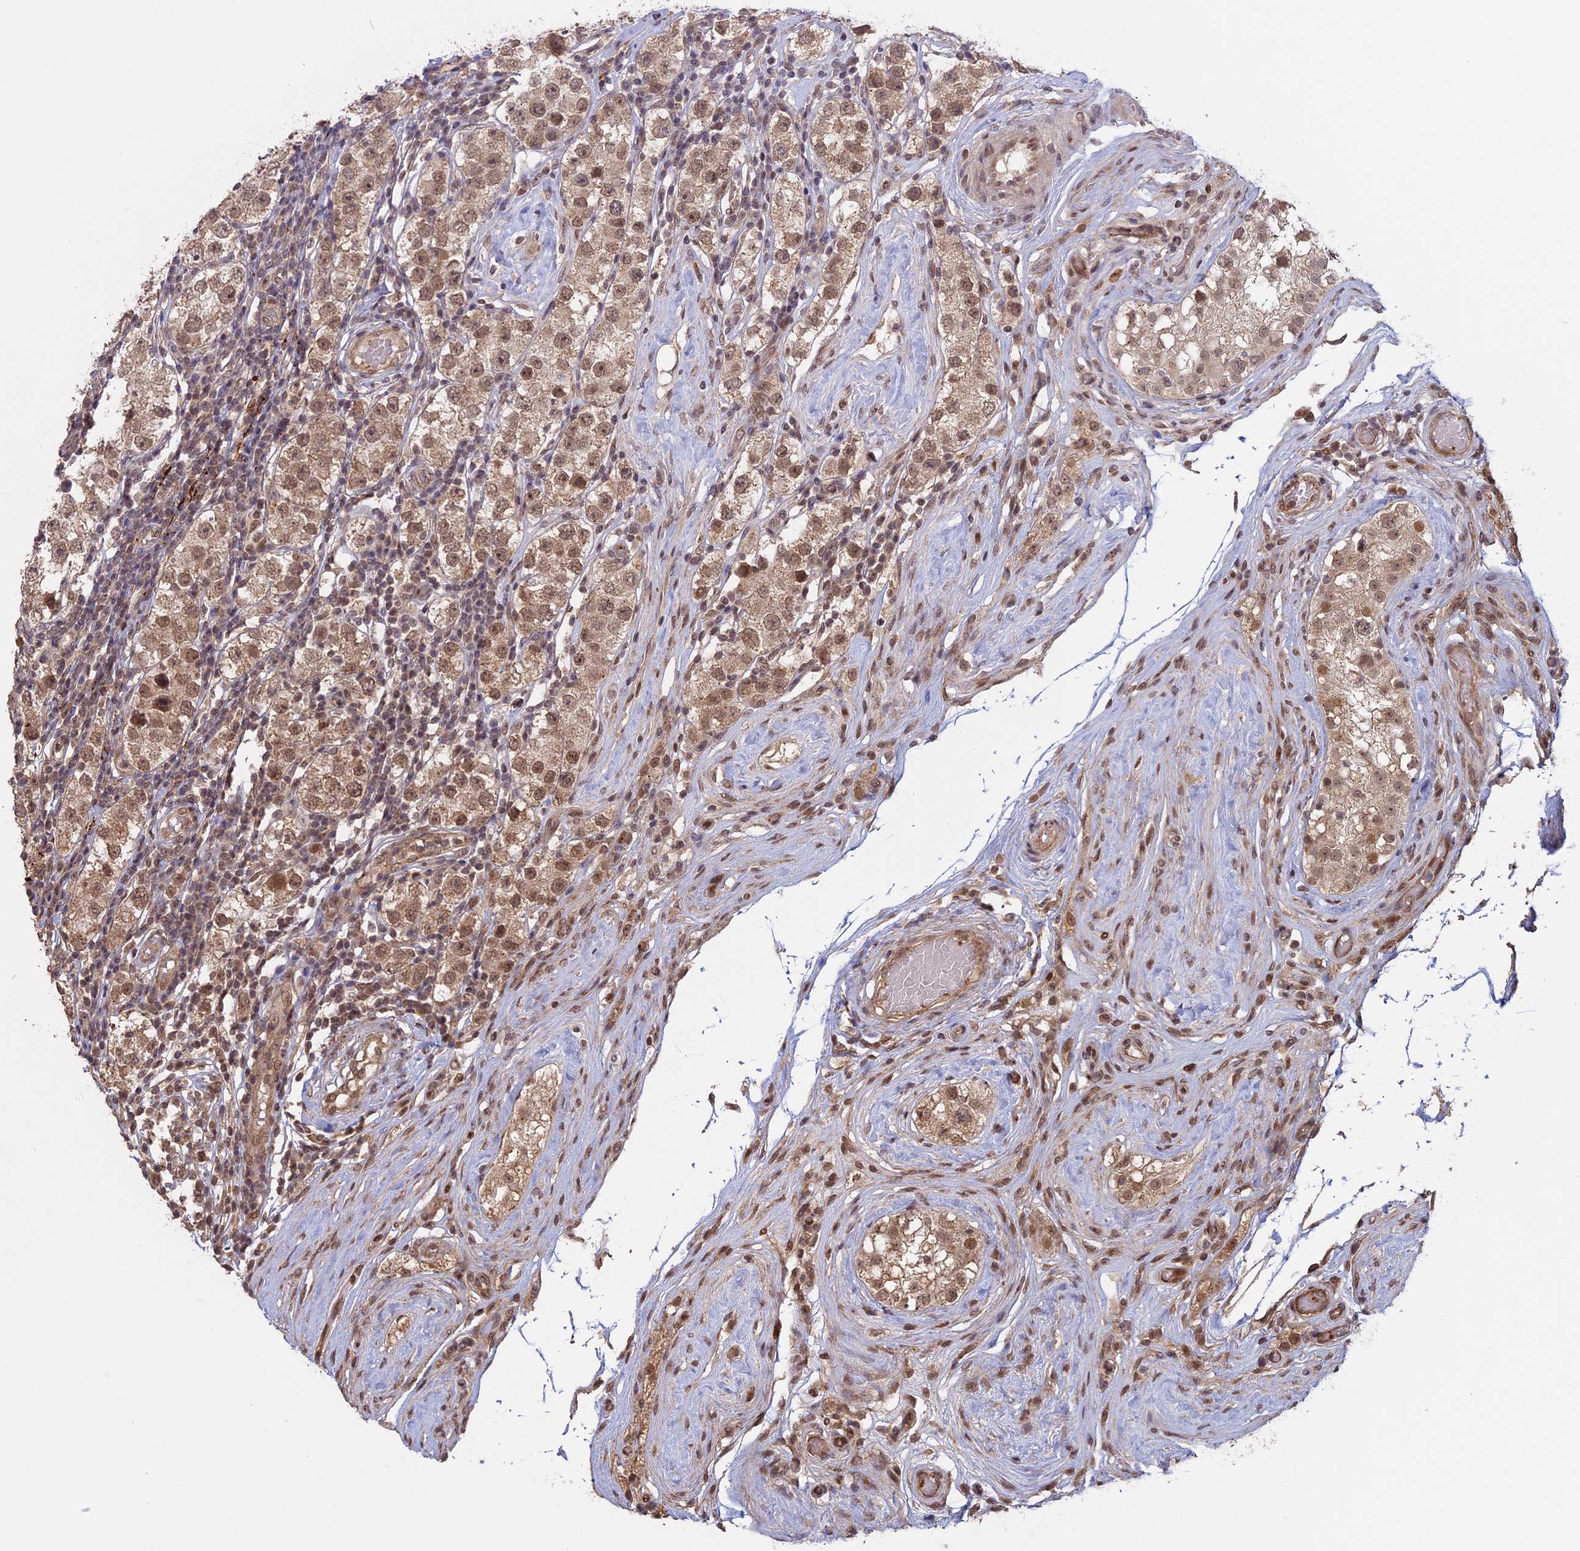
{"staining": {"intensity": "moderate", "quantity": ">75%", "location": "nuclear"}, "tissue": "testis cancer", "cell_type": "Tumor cells", "image_type": "cancer", "snomed": [{"axis": "morphology", "description": "Seminoma, NOS"}, {"axis": "topography", "description": "Testis"}], "caption": "Immunohistochemistry (IHC) of human seminoma (testis) reveals medium levels of moderate nuclear staining in about >75% of tumor cells. (DAB (3,3'-diaminobenzidine) IHC, brown staining for protein, blue staining for nuclei).", "gene": "PKIG", "patient": {"sex": "male", "age": 34}}